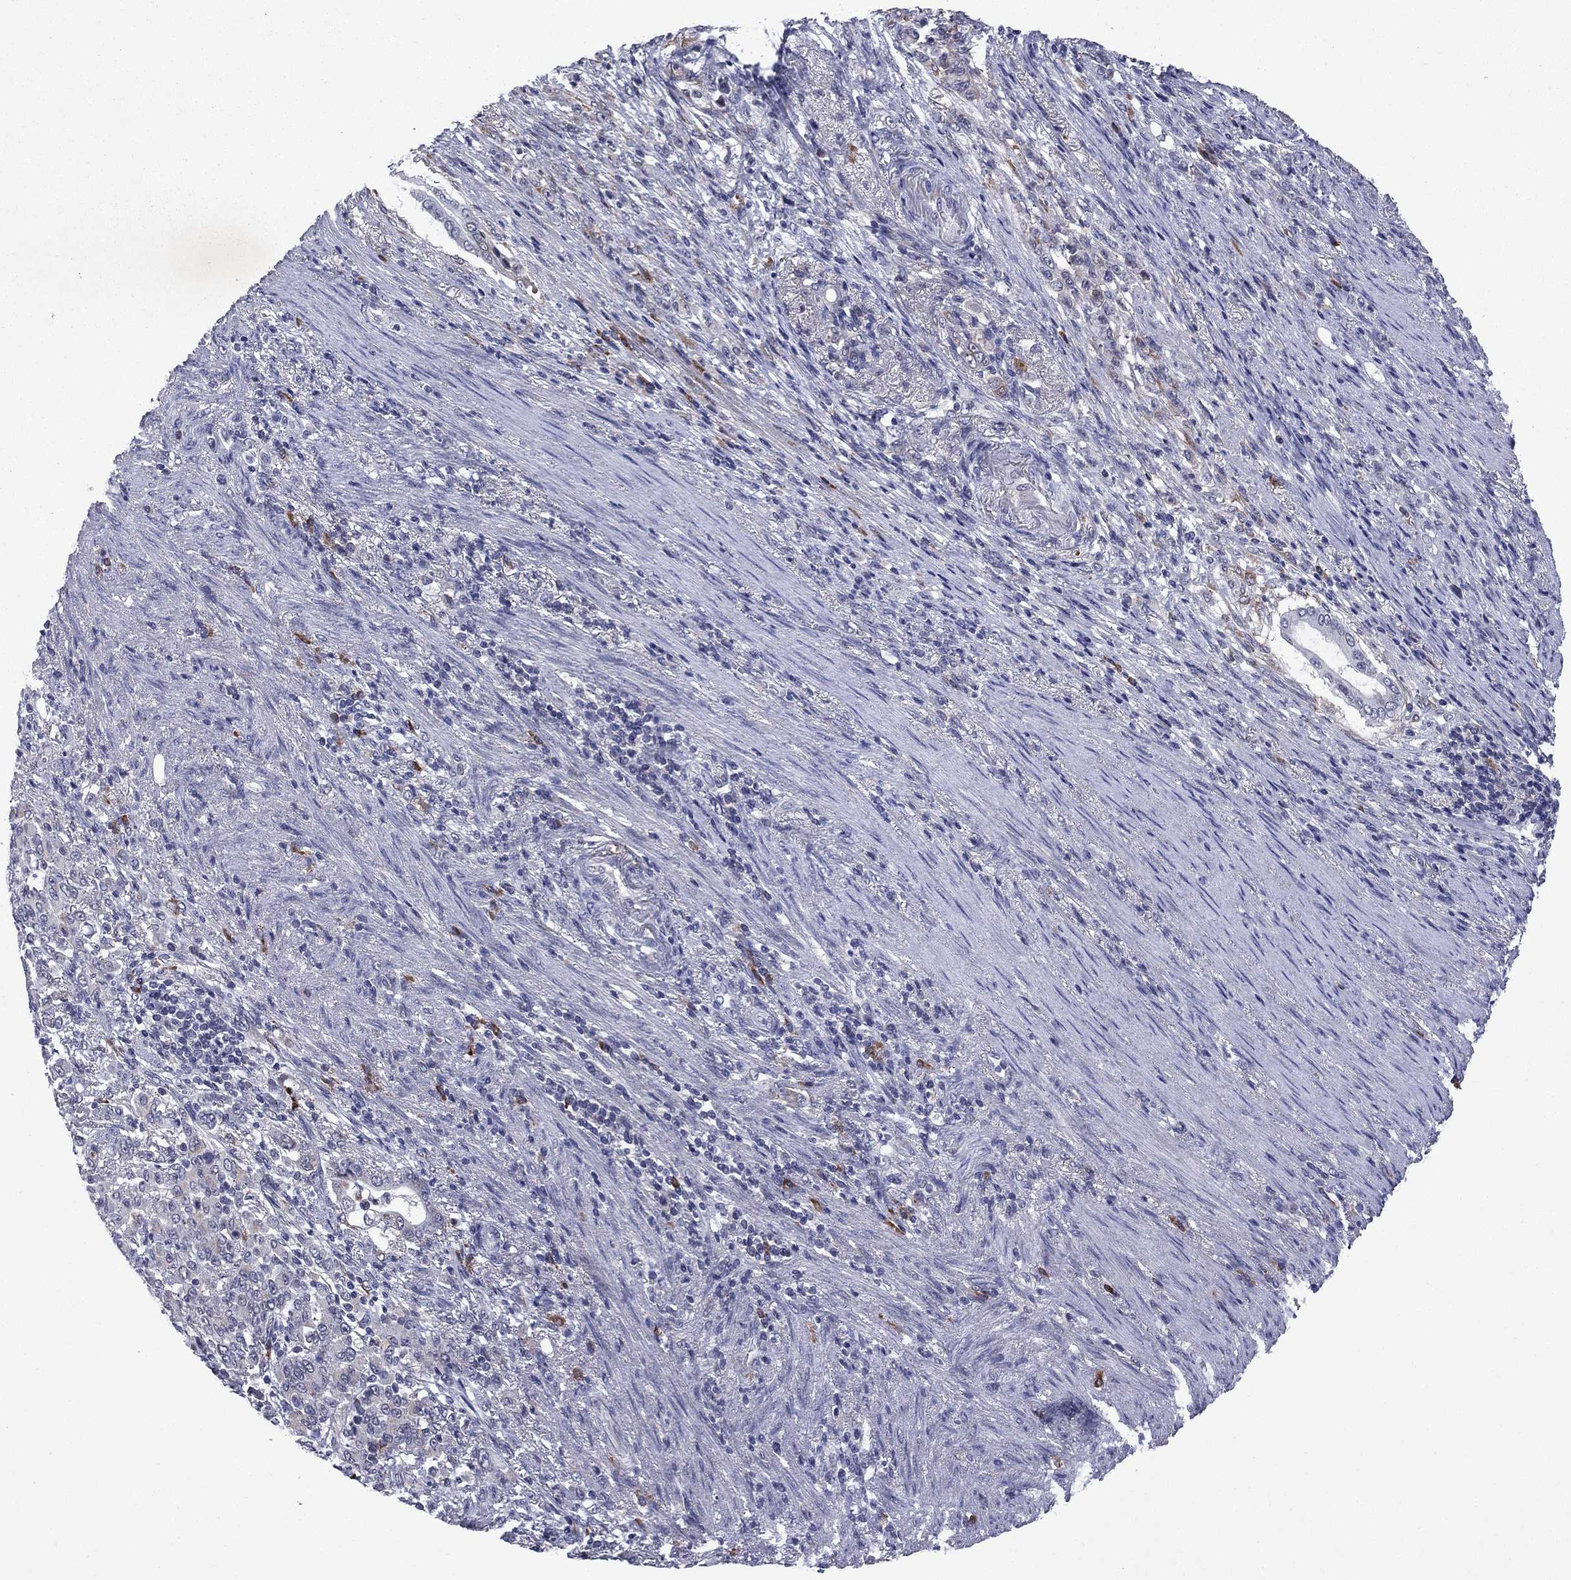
{"staining": {"intensity": "negative", "quantity": "none", "location": "none"}, "tissue": "stomach cancer", "cell_type": "Tumor cells", "image_type": "cancer", "snomed": [{"axis": "morphology", "description": "Normal tissue, NOS"}, {"axis": "morphology", "description": "Adenocarcinoma, NOS"}, {"axis": "topography", "description": "Stomach"}], "caption": "The image reveals no staining of tumor cells in stomach cancer (adenocarcinoma). (DAB (3,3'-diaminobenzidine) immunohistochemistry (IHC) with hematoxylin counter stain).", "gene": "ECM1", "patient": {"sex": "female", "age": 79}}